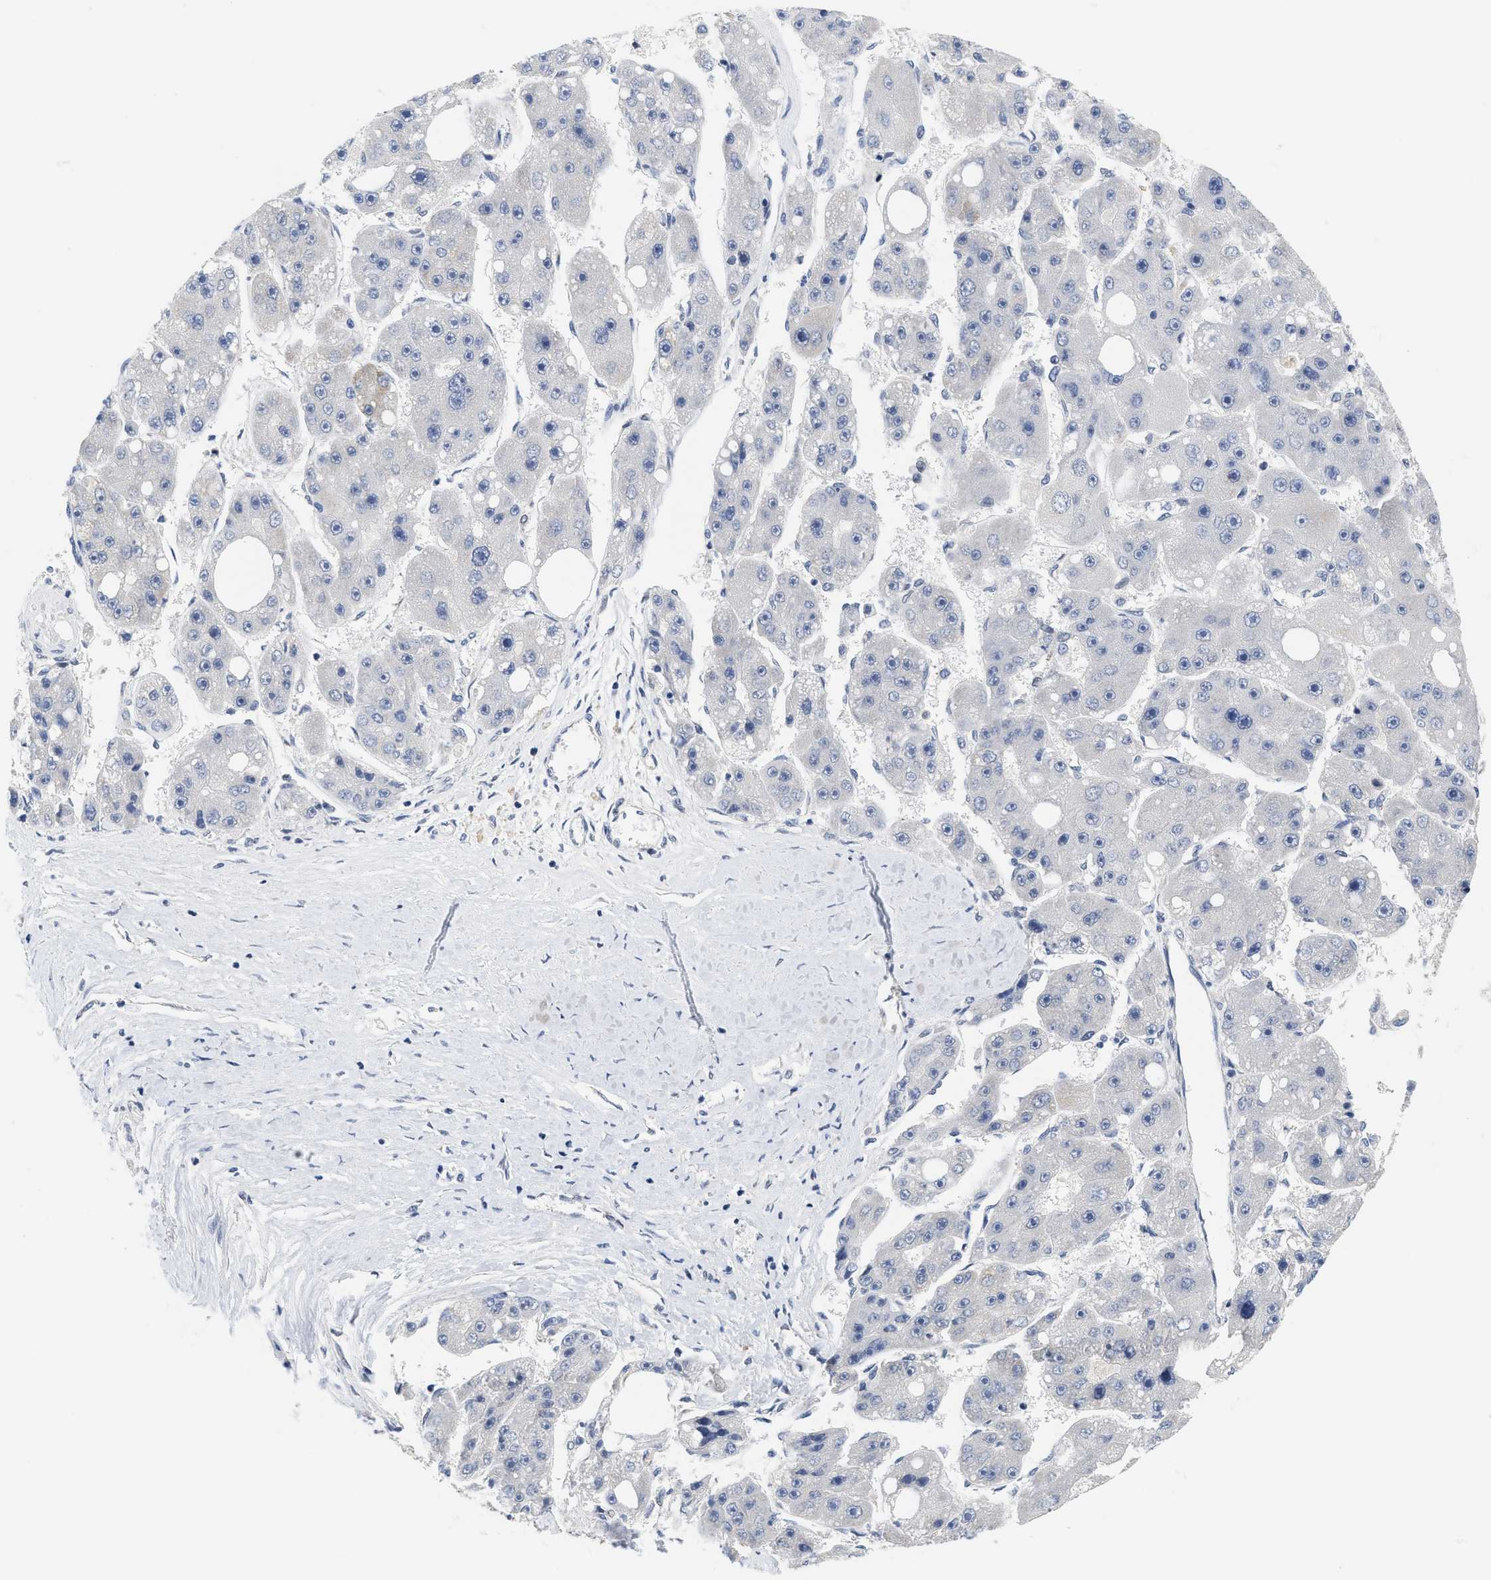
{"staining": {"intensity": "negative", "quantity": "none", "location": "none"}, "tissue": "liver cancer", "cell_type": "Tumor cells", "image_type": "cancer", "snomed": [{"axis": "morphology", "description": "Carcinoma, Hepatocellular, NOS"}, {"axis": "topography", "description": "Liver"}], "caption": "Tumor cells are negative for brown protein staining in hepatocellular carcinoma (liver). (Brightfield microscopy of DAB (3,3'-diaminobenzidine) IHC at high magnification).", "gene": "HIF1A", "patient": {"sex": "female", "age": 61}}